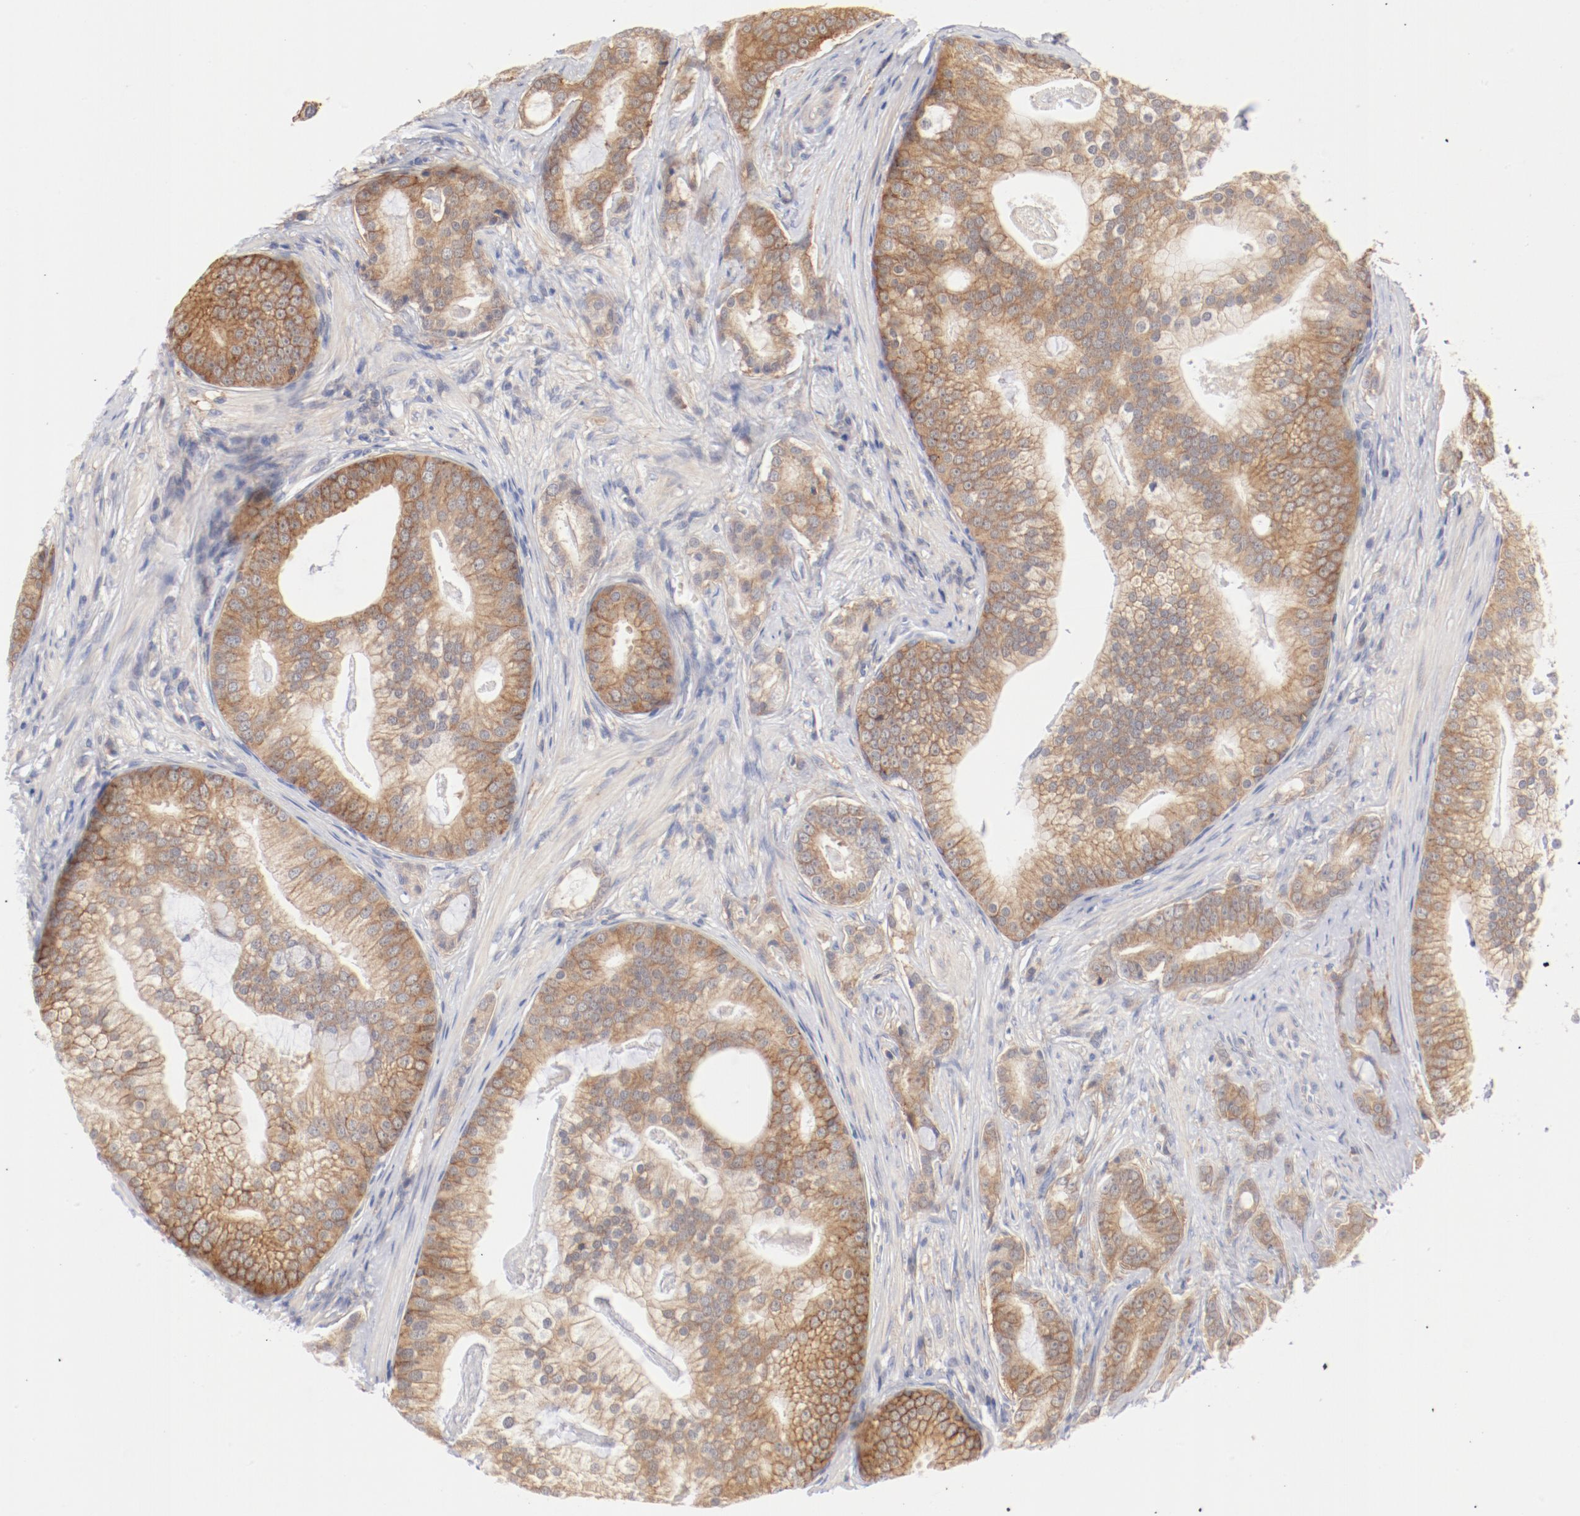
{"staining": {"intensity": "moderate", "quantity": ">75%", "location": "cytoplasmic/membranous"}, "tissue": "prostate cancer", "cell_type": "Tumor cells", "image_type": "cancer", "snomed": [{"axis": "morphology", "description": "Adenocarcinoma, Low grade"}, {"axis": "topography", "description": "Prostate"}], "caption": "An immunohistochemistry image of neoplastic tissue is shown. Protein staining in brown highlights moderate cytoplasmic/membranous positivity in prostate cancer within tumor cells.", "gene": "SETD3", "patient": {"sex": "male", "age": 58}}